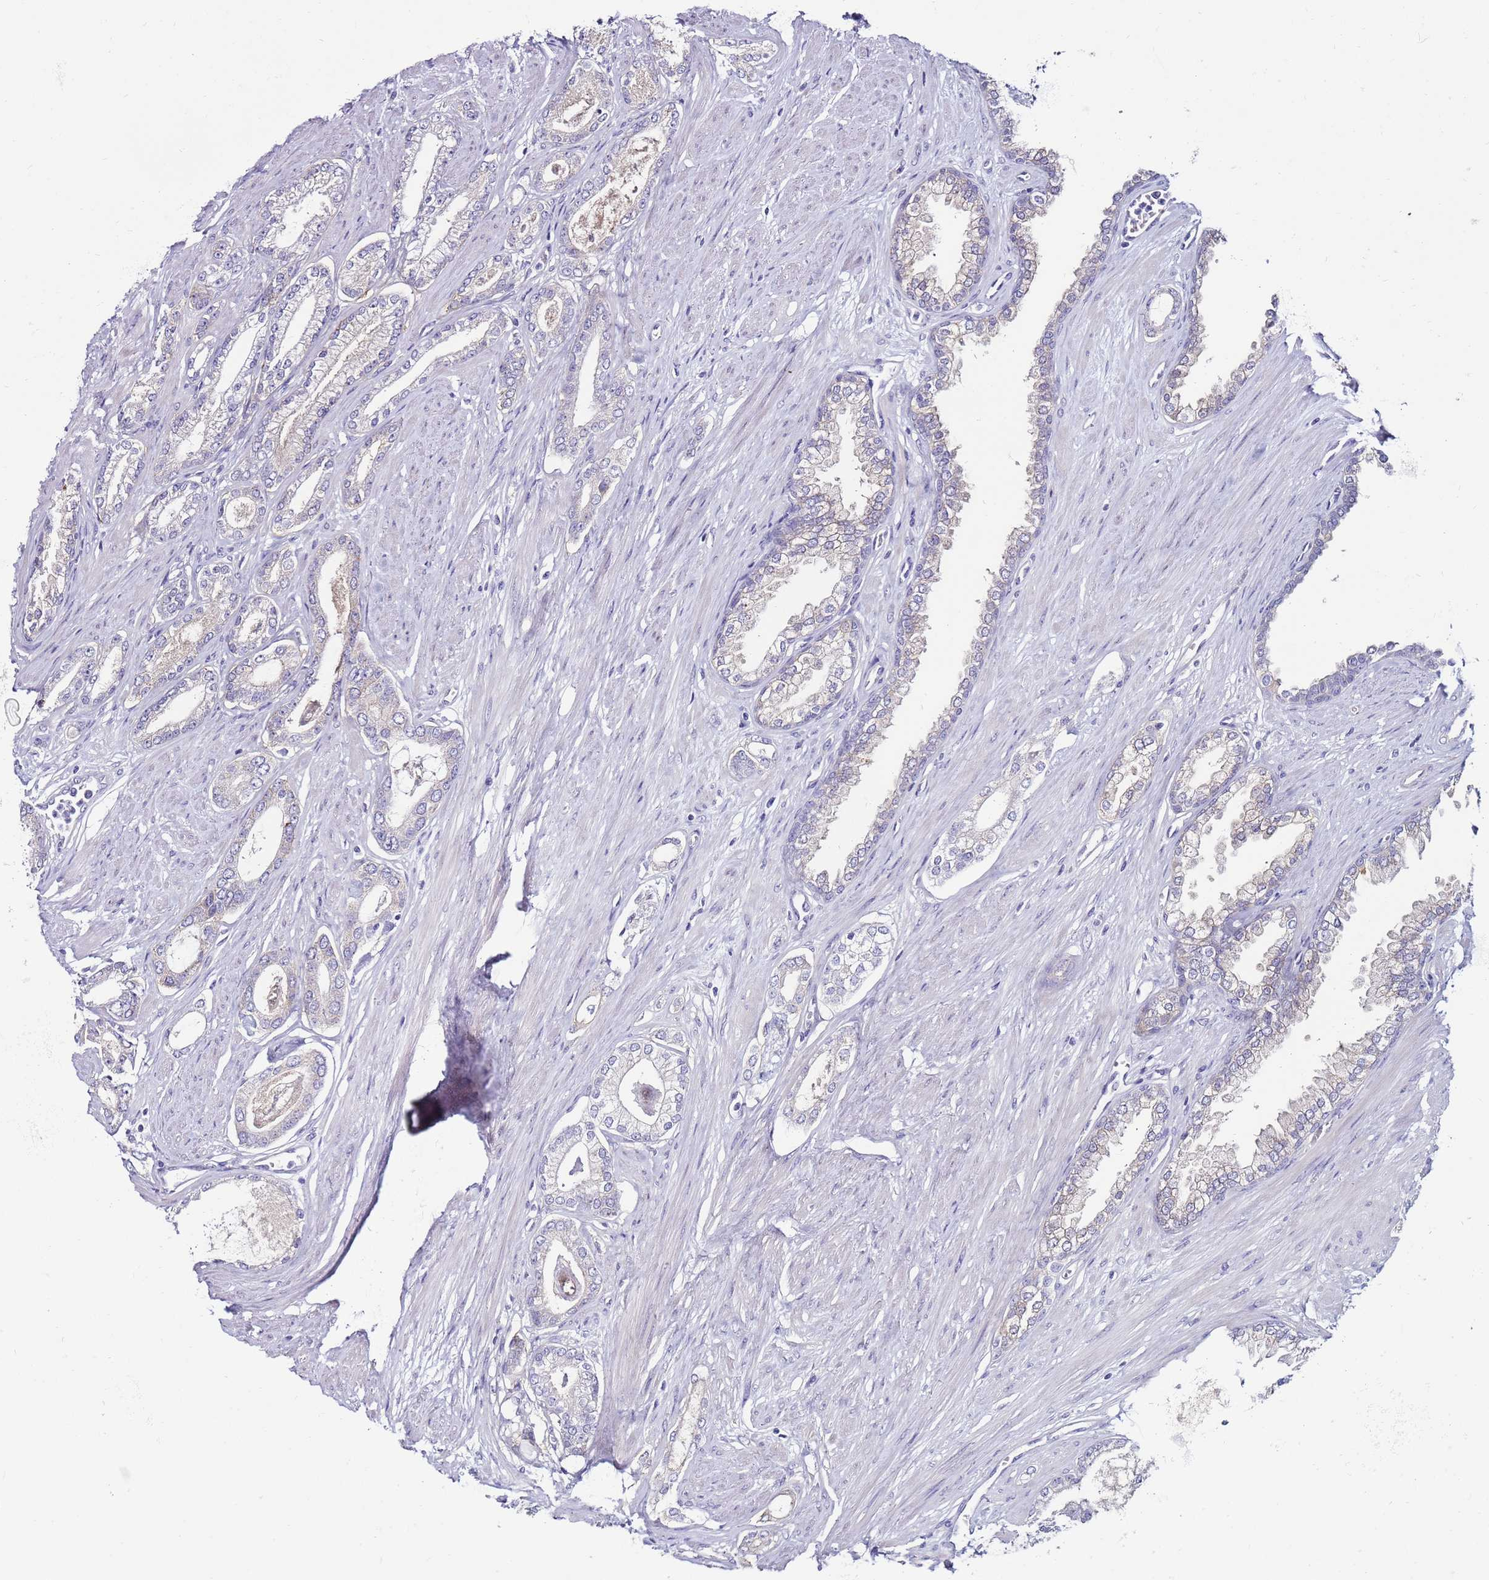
{"staining": {"intensity": "negative", "quantity": "none", "location": "none"}, "tissue": "prostate cancer", "cell_type": "Tumor cells", "image_type": "cancer", "snomed": [{"axis": "morphology", "description": "Adenocarcinoma, Low grade"}, {"axis": "topography", "description": "Prostate"}], "caption": "This is a image of immunohistochemistry staining of prostate adenocarcinoma (low-grade), which shows no staining in tumor cells.", "gene": "GPN3", "patient": {"sex": "male", "age": 60}}